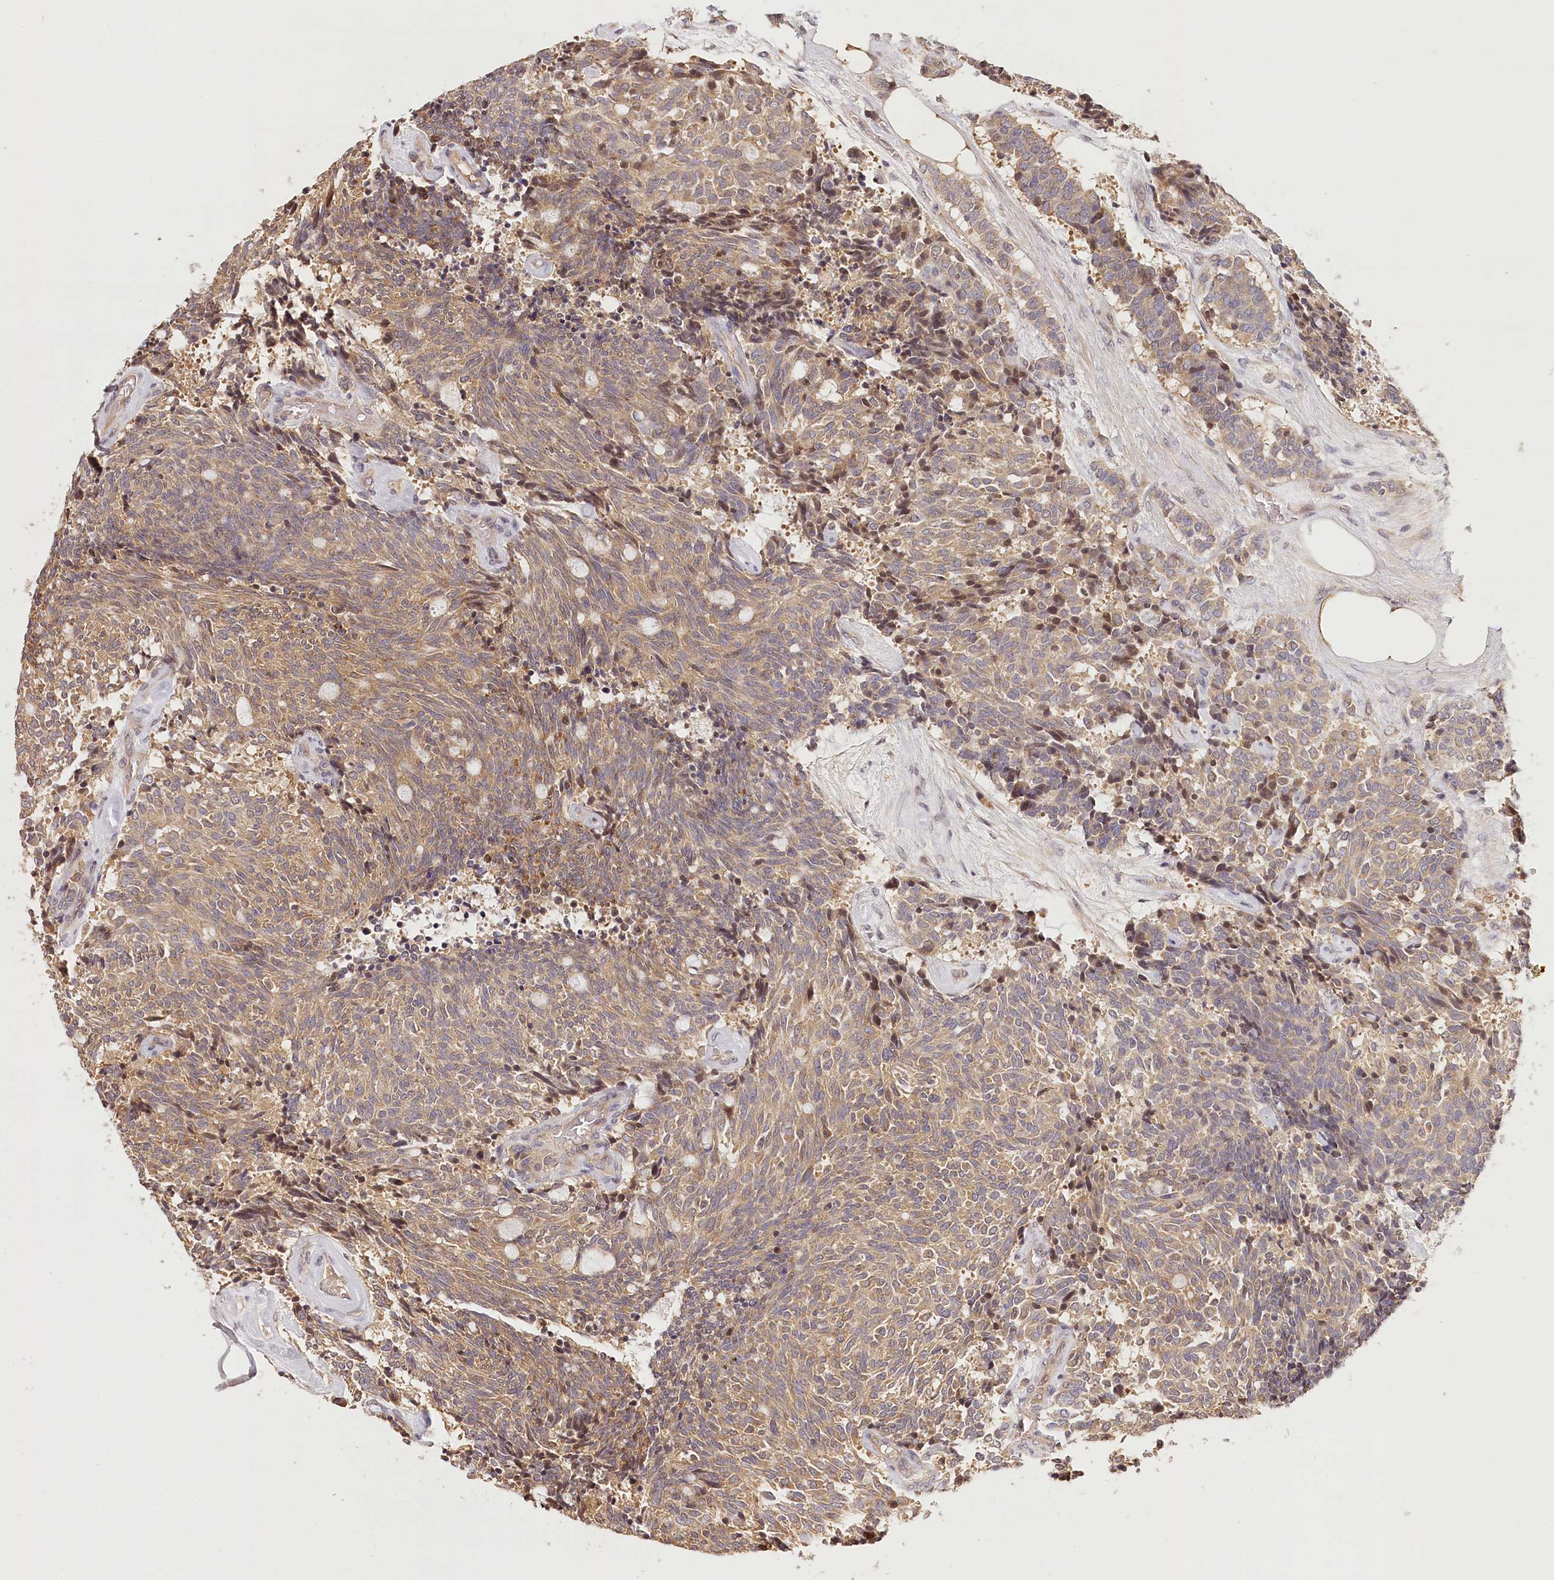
{"staining": {"intensity": "weak", "quantity": ">75%", "location": "cytoplasmic/membranous"}, "tissue": "carcinoid", "cell_type": "Tumor cells", "image_type": "cancer", "snomed": [{"axis": "morphology", "description": "Carcinoid, malignant, NOS"}, {"axis": "topography", "description": "Pancreas"}], "caption": "The micrograph reveals staining of carcinoid, revealing weak cytoplasmic/membranous protein expression (brown color) within tumor cells. (Stains: DAB in brown, nuclei in blue, Microscopy: brightfield microscopy at high magnification).", "gene": "LSS", "patient": {"sex": "female", "age": 54}}